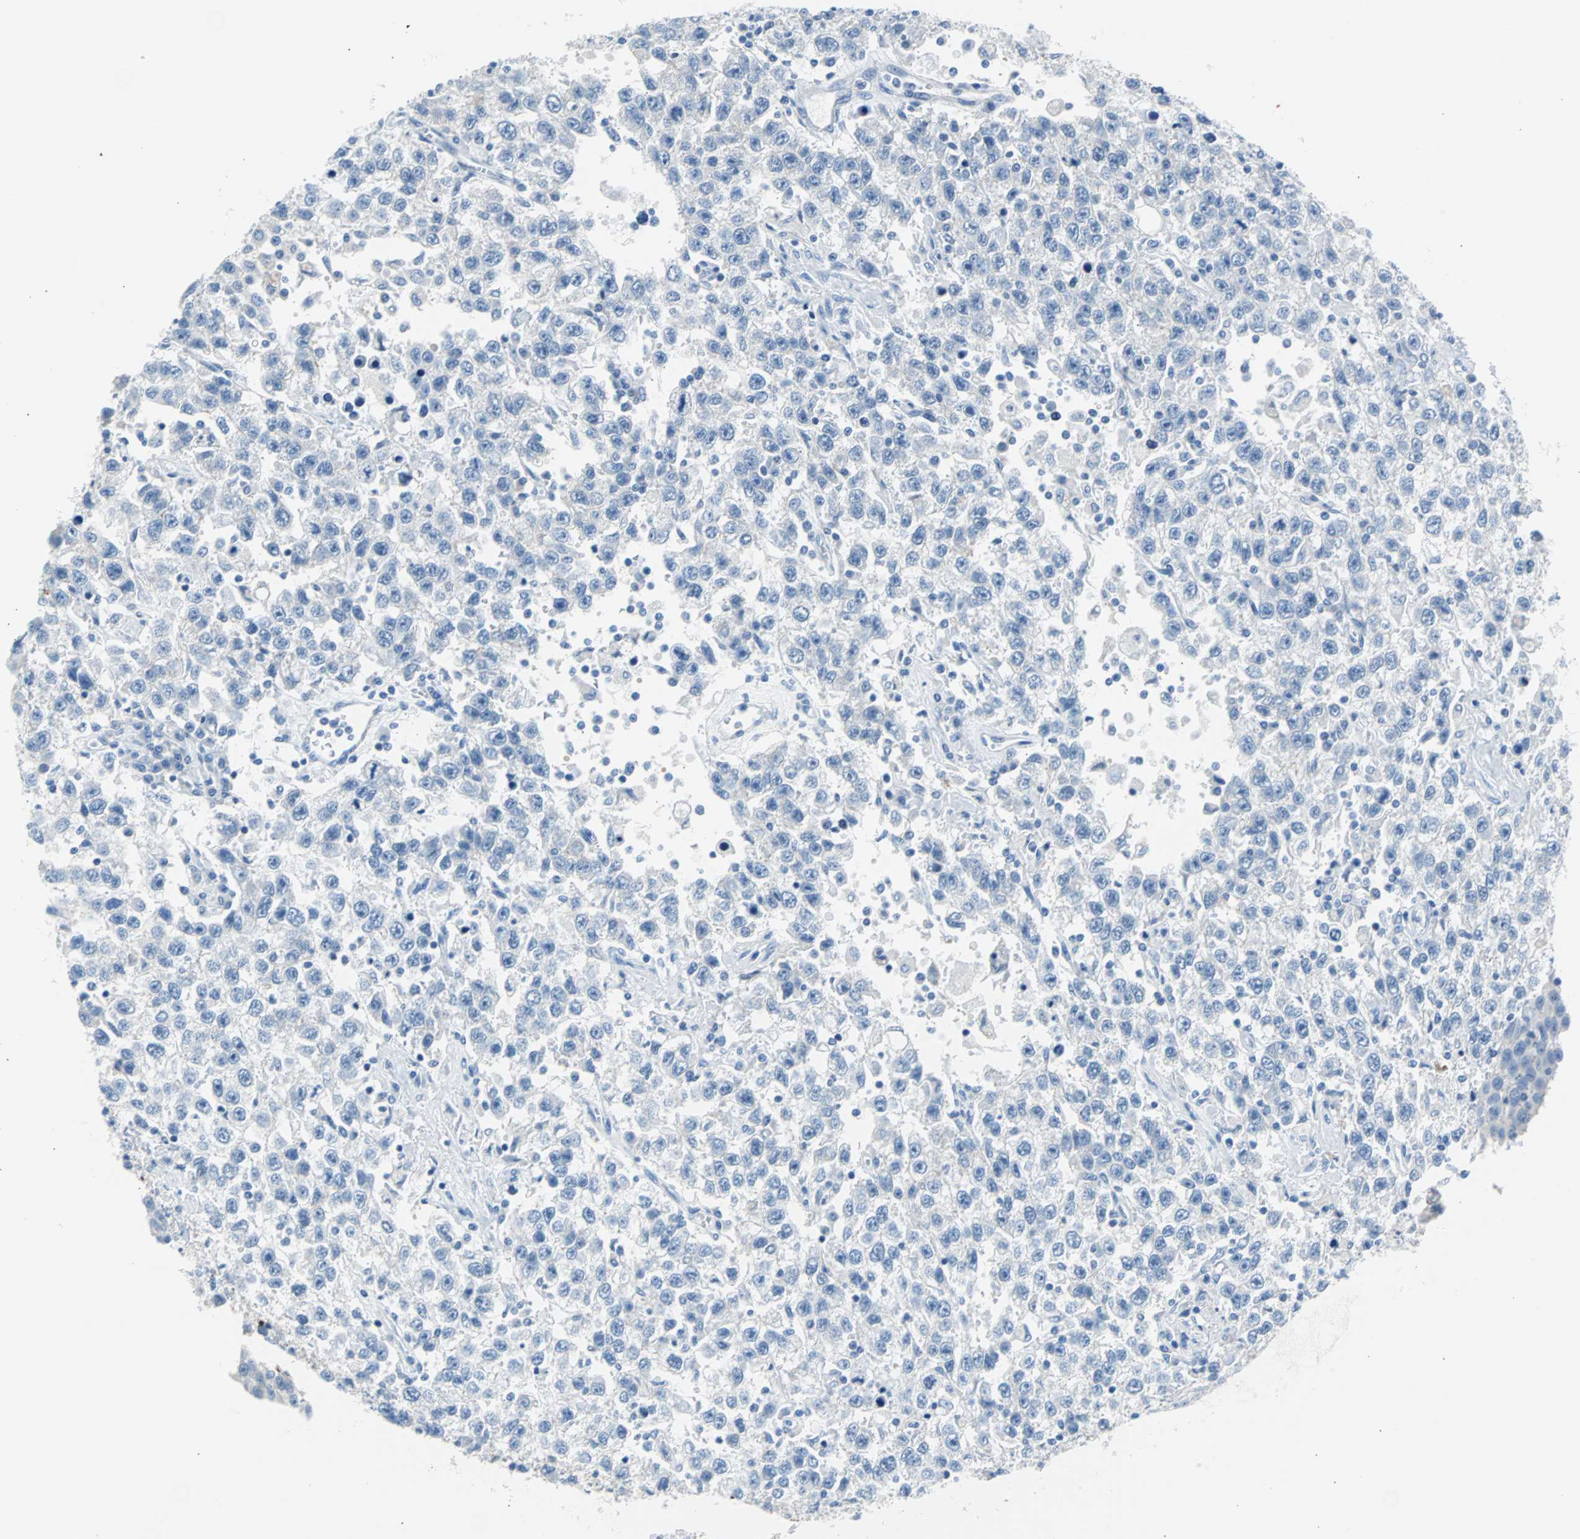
{"staining": {"intensity": "negative", "quantity": "none", "location": "none"}, "tissue": "testis cancer", "cell_type": "Tumor cells", "image_type": "cancer", "snomed": [{"axis": "morphology", "description": "Seminoma, NOS"}, {"axis": "topography", "description": "Testis"}], "caption": "Histopathology image shows no protein staining in tumor cells of testis cancer (seminoma) tissue.", "gene": "KRT7", "patient": {"sex": "male", "age": 41}}